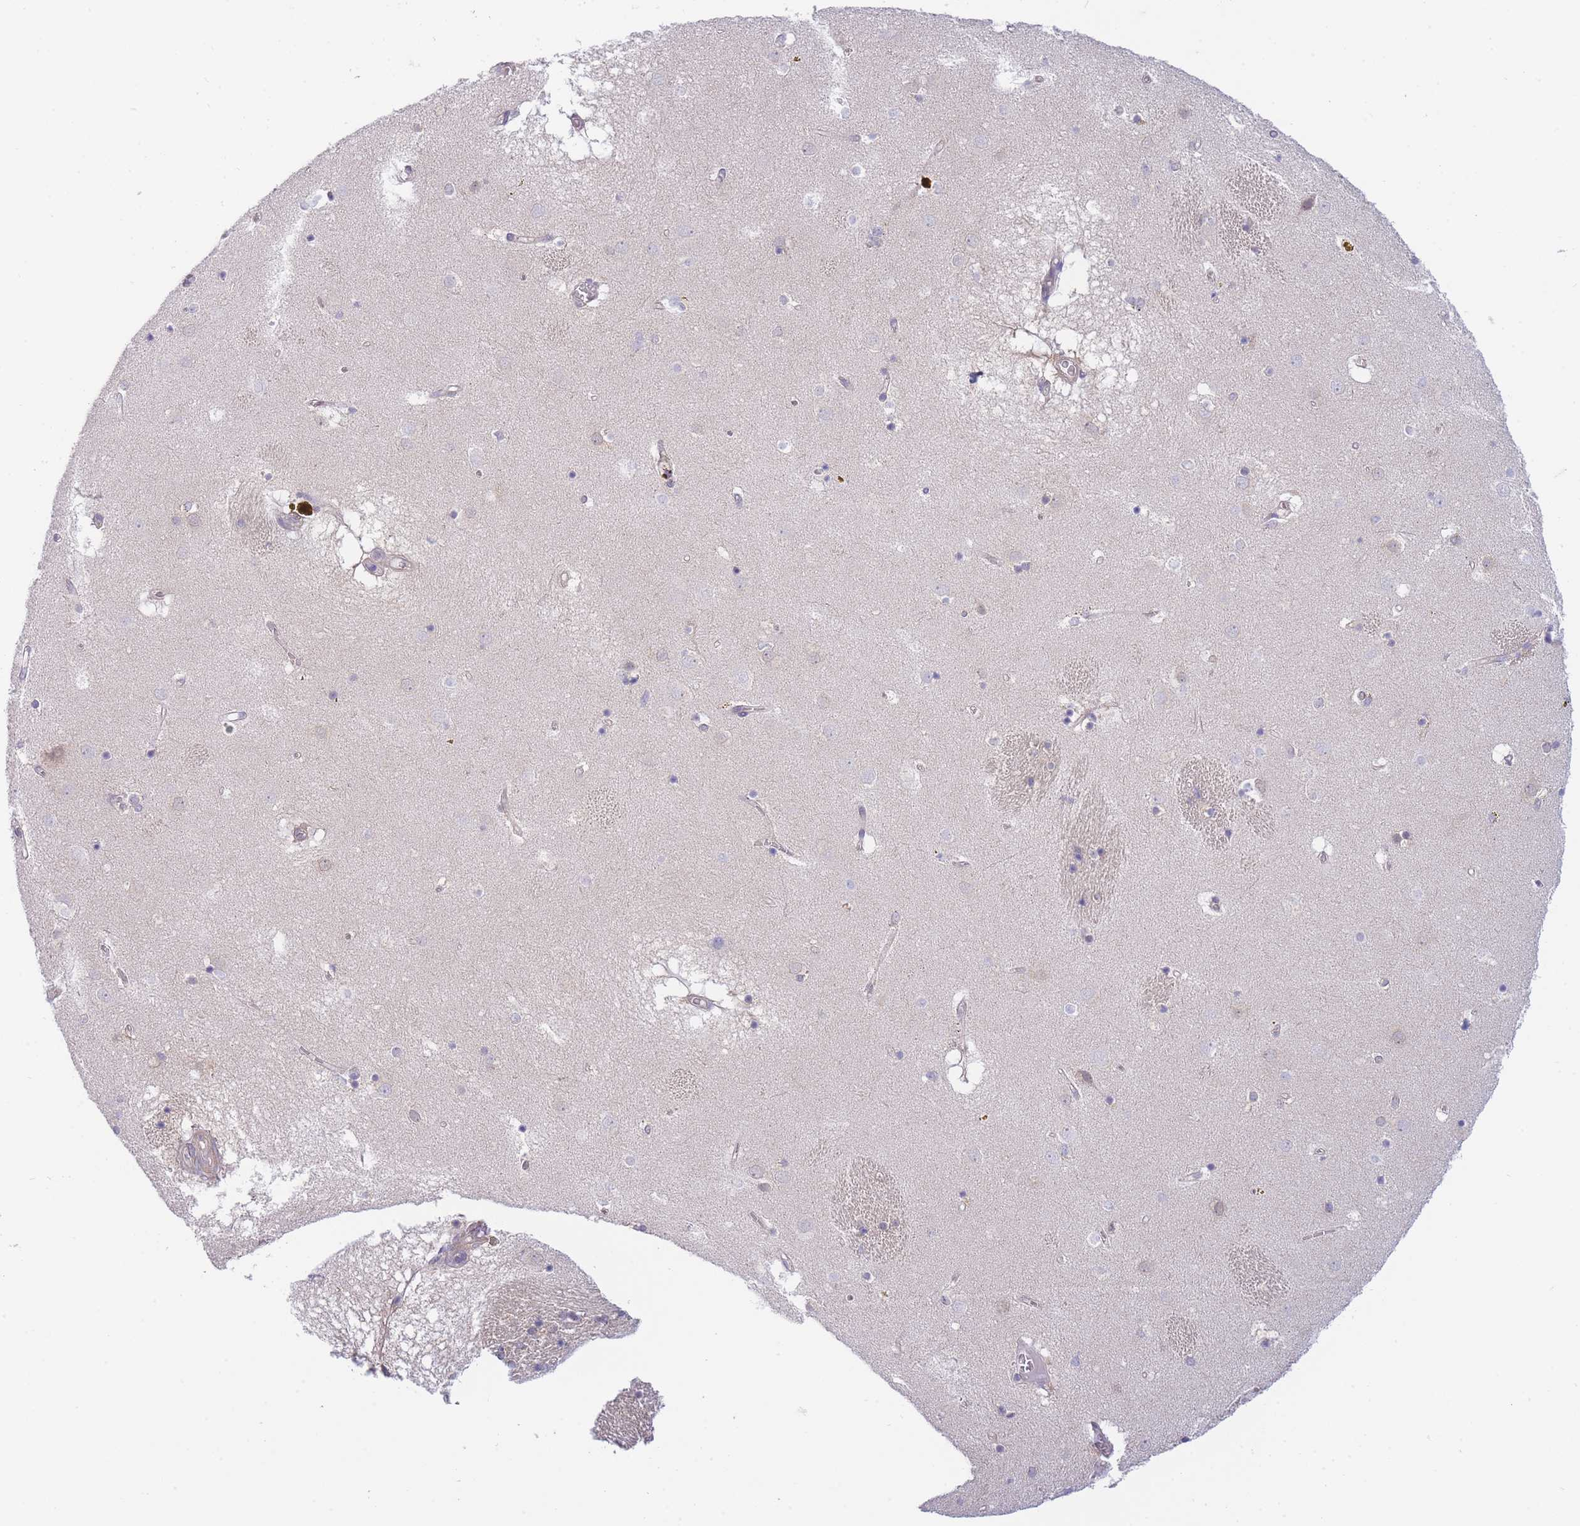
{"staining": {"intensity": "negative", "quantity": "none", "location": "none"}, "tissue": "caudate", "cell_type": "Glial cells", "image_type": "normal", "snomed": [{"axis": "morphology", "description": "Normal tissue, NOS"}, {"axis": "topography", "description": "Lateral ventricle wall"}], "caption": "Glial cells are negative for protein expression in benign human caudate. The staining is performed using DAB brown chromogen with nuclei counter-stained in using hematoxylin.", "gene": "SUGT1", "patient": {"sex": "male", "age": 70}}